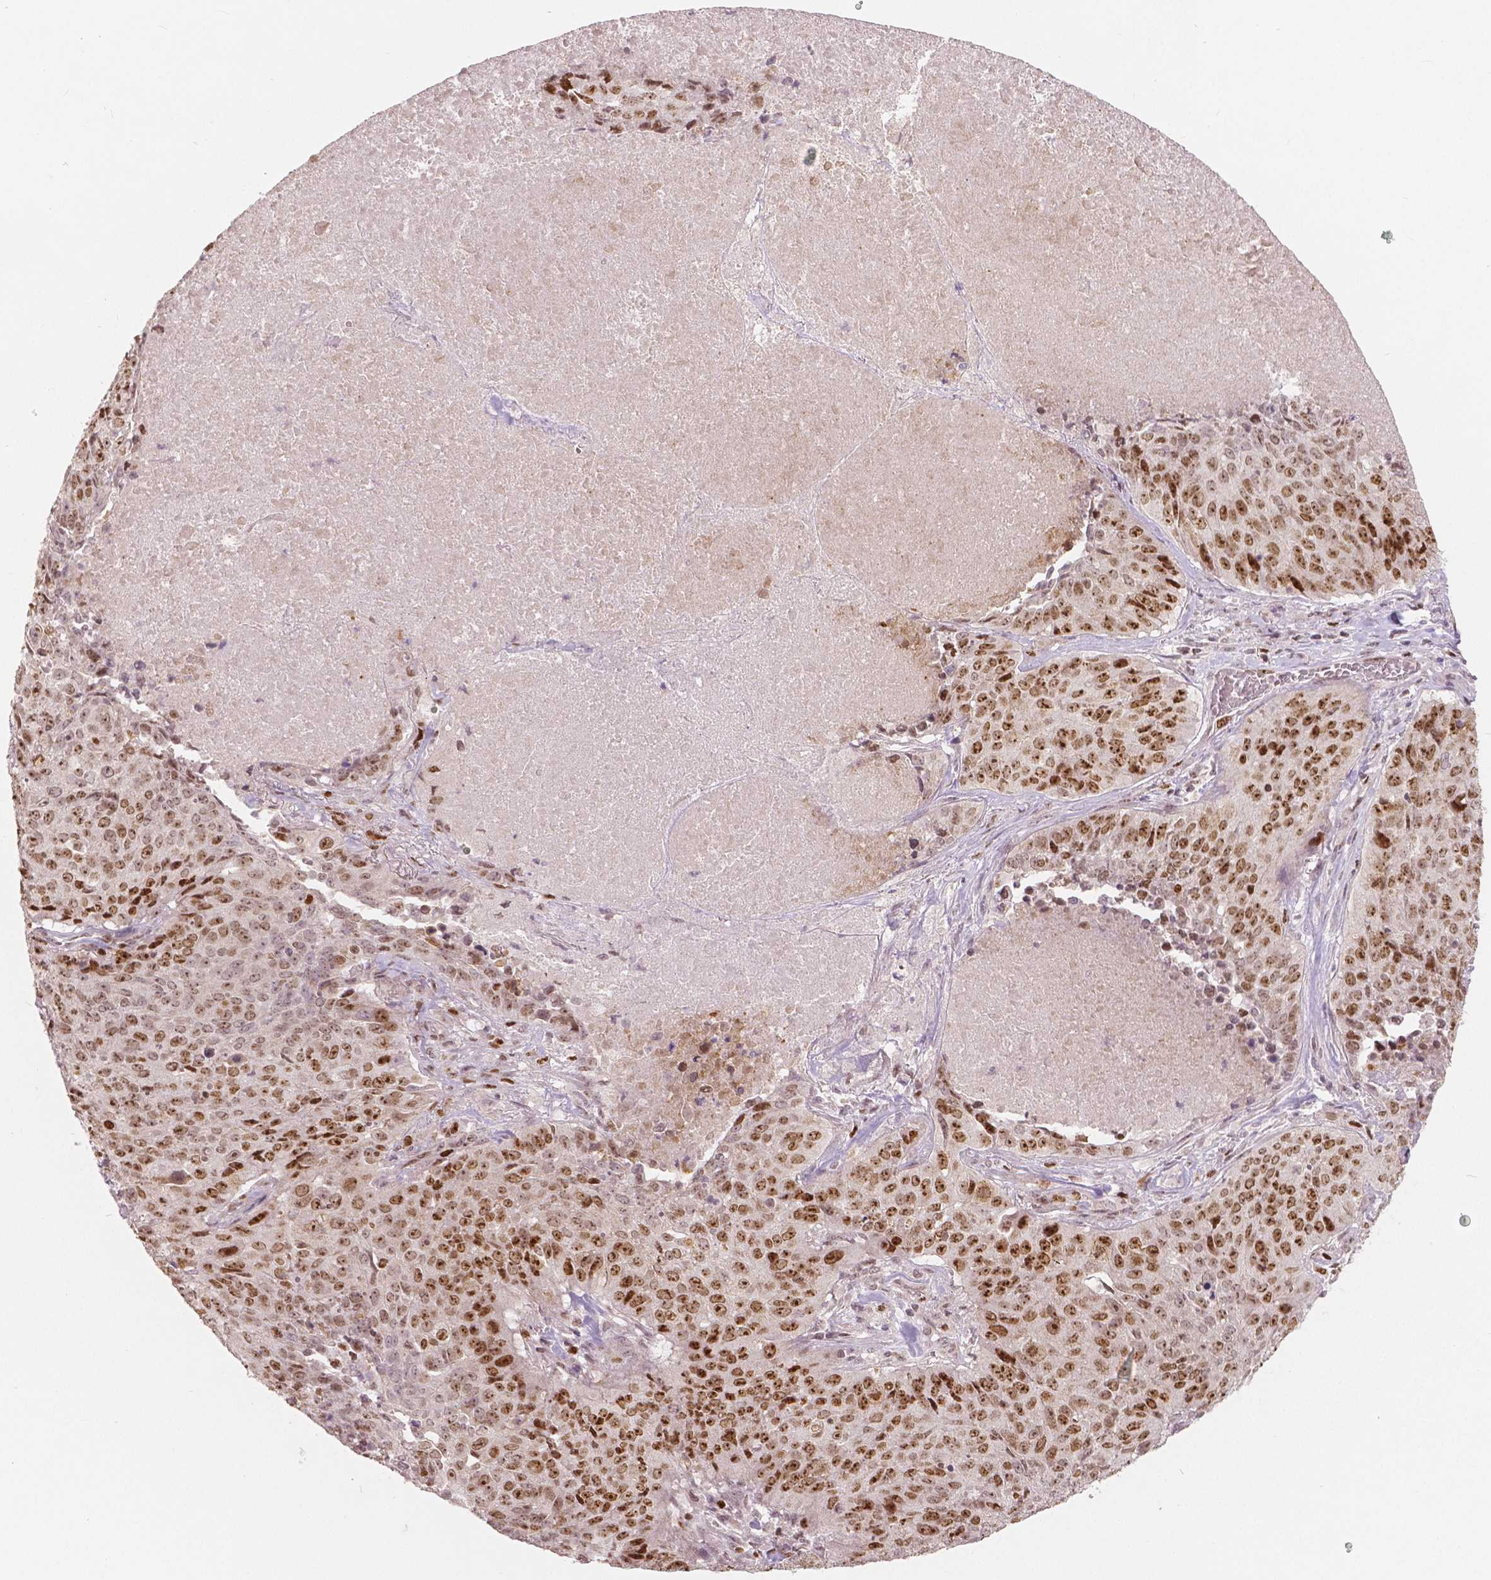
{"staining": {"intensity": "strong", "quantity": ">75%", "location": "nuclear"}, "tissue": "lung cancer", "cell_type": "Tumor cells", "image_type": "cancer", "snomed": [{"axis": "morphology", "description": "Normal tissue, NOS"}, {"axis": "morphology", "description": "Squamous cell carcinoma, NOS"}, {"axis": "topography", "description": "Bronchus"}, {"axis": "topography", "description": "Lung"}], "caption": "Protein staining displays strong nuclear positivity in approximately >75% of tumor cells in lung cancer (squamous cell carcinoma).", "gene": "NSD2", "patient": {"sex": "male", "age": 64}}